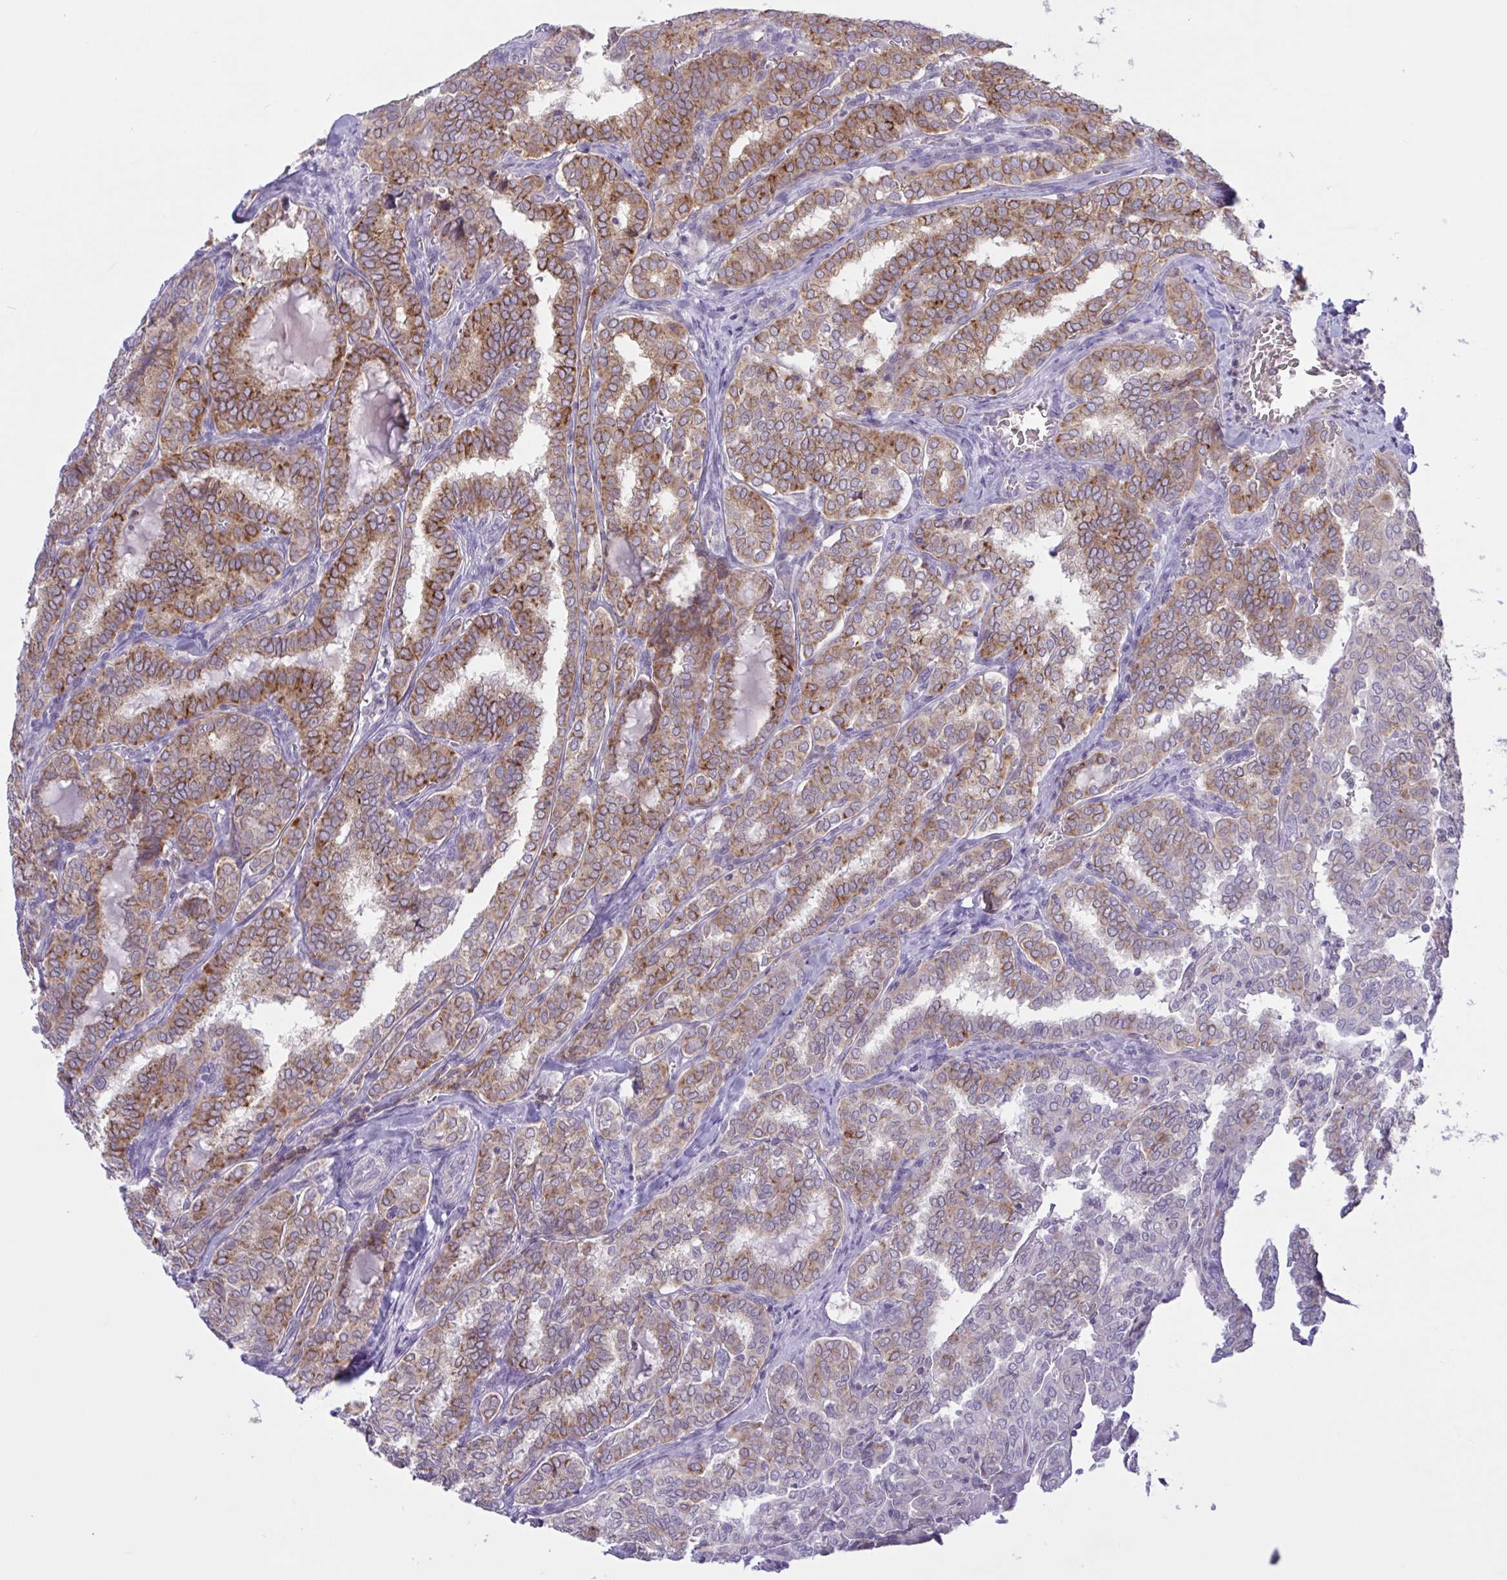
{"staining": {"intensity": "moderate", "quantity": "25%-75%", "location": "cytoplasmic/membranous"}, "tissue": "thyroid cancer", "cell_type": "Tumor cells", "image_type": "cancer", "snomed": [{"axis": "morphology", "description": "Papillary adenocarcinoma, NOS"}, {"axis": "topography", "description": "Thyroid gland"}], "caption": "This histopathology image shows immunohistochemistry (IHC) staining of thyroid cancer, with medium moderate cytoplasmic/membranous expression in about 25%-75% of tumor cells.", "gene": "TANK", "patient": {"sex": "female", "age": 30}}